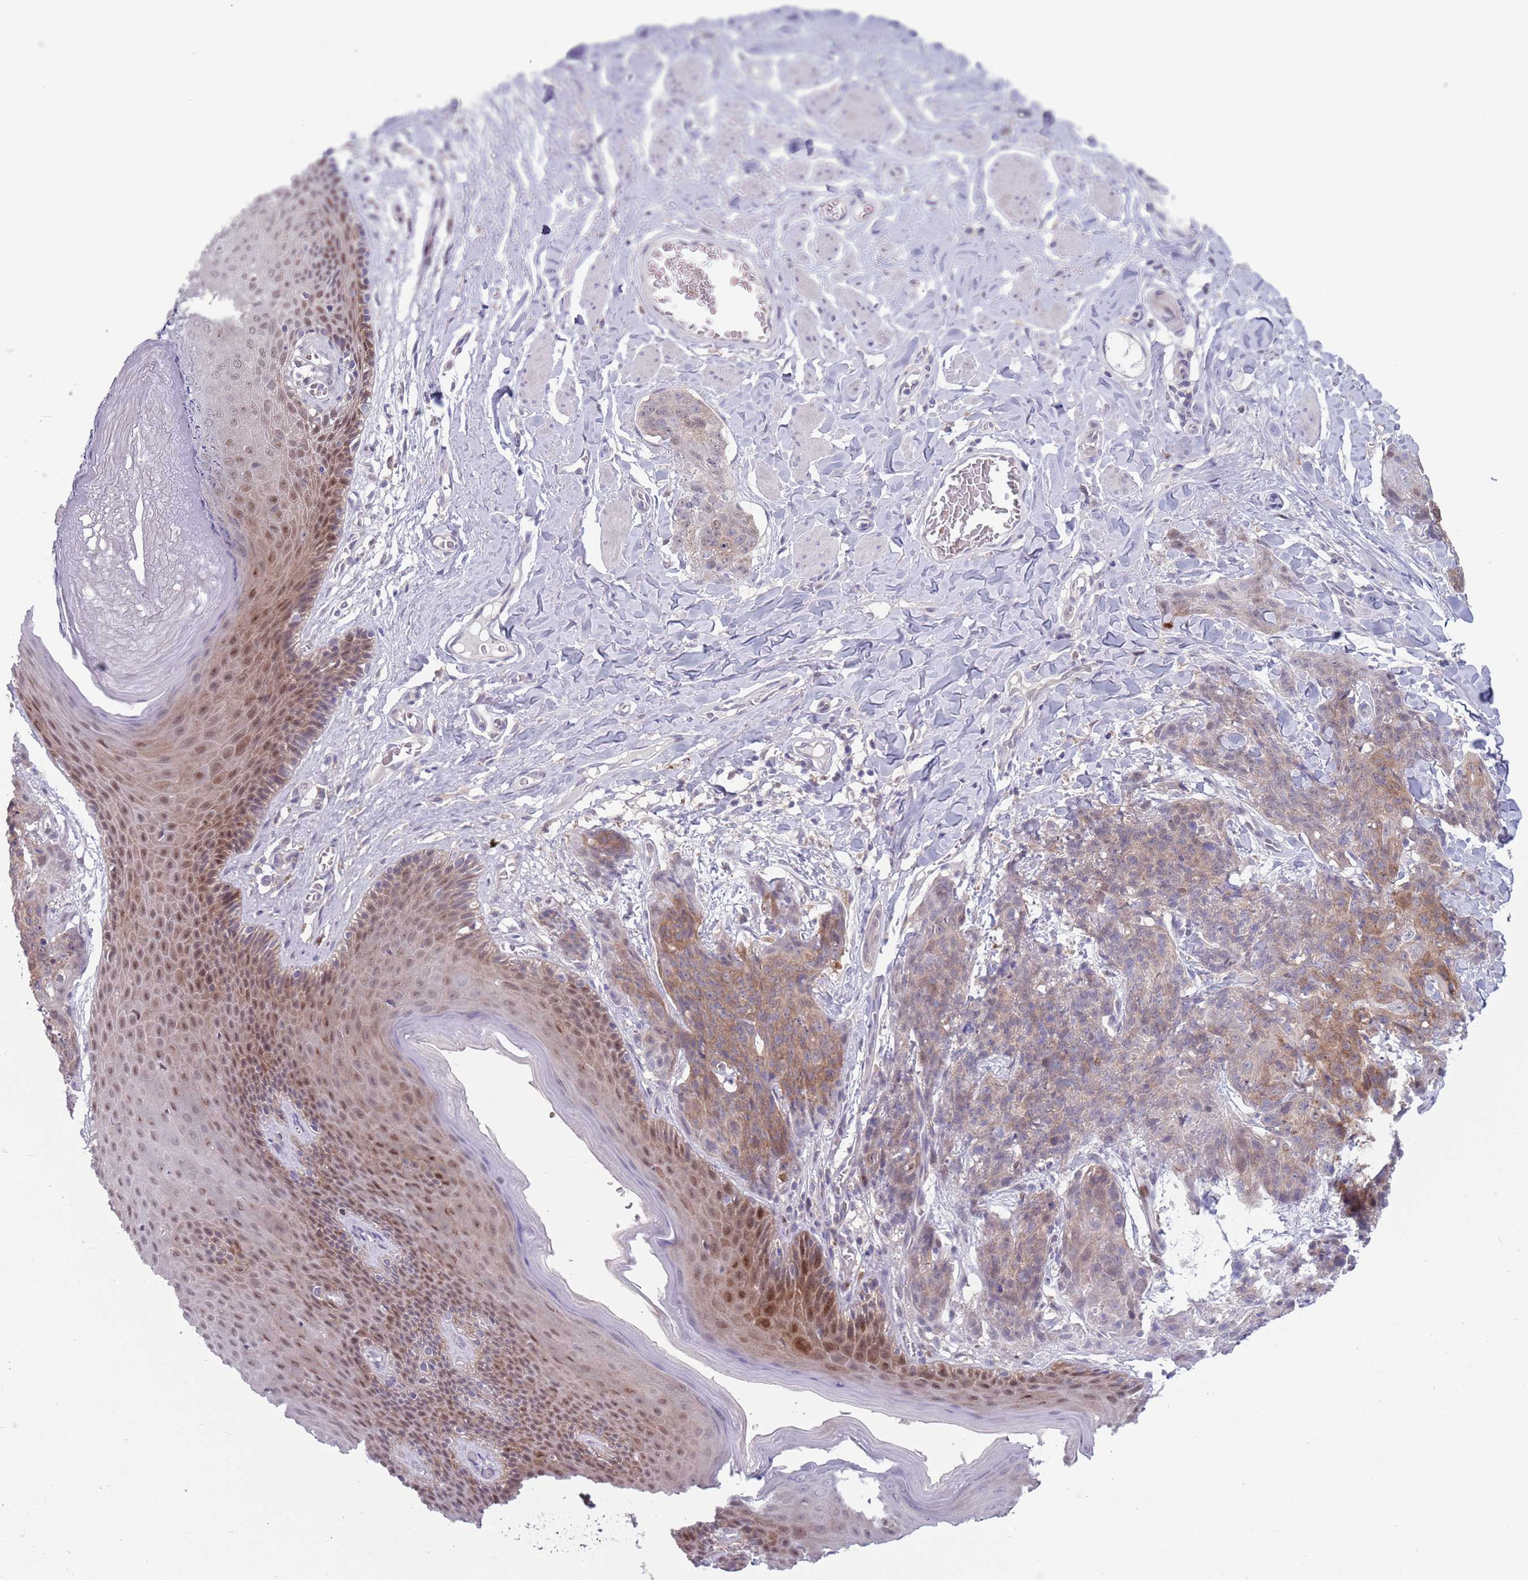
{"staining": {"intensity": "moderate", "quantity": "<25%", "location": "cytoplasmic/membranous"}, "tissue": "skin cancer", "cell_type": "Tumor cells", "image_type": "cancer", "snomed": [{"axis": "morphology", "description": "Squamous cell carcinoma, NOS"}, {"axis": "topography", "description": "Skin"}, {"axis": "topography", "description": "Vulva"}], "caption": "Tumor cells show low levels of moderate cytoplasmic/membranous staining in approximately <25% of cells in skin squamous cell carcinoma.", "gene": "CLNS1A", "patient": {"sex": "female", "age": 85}}